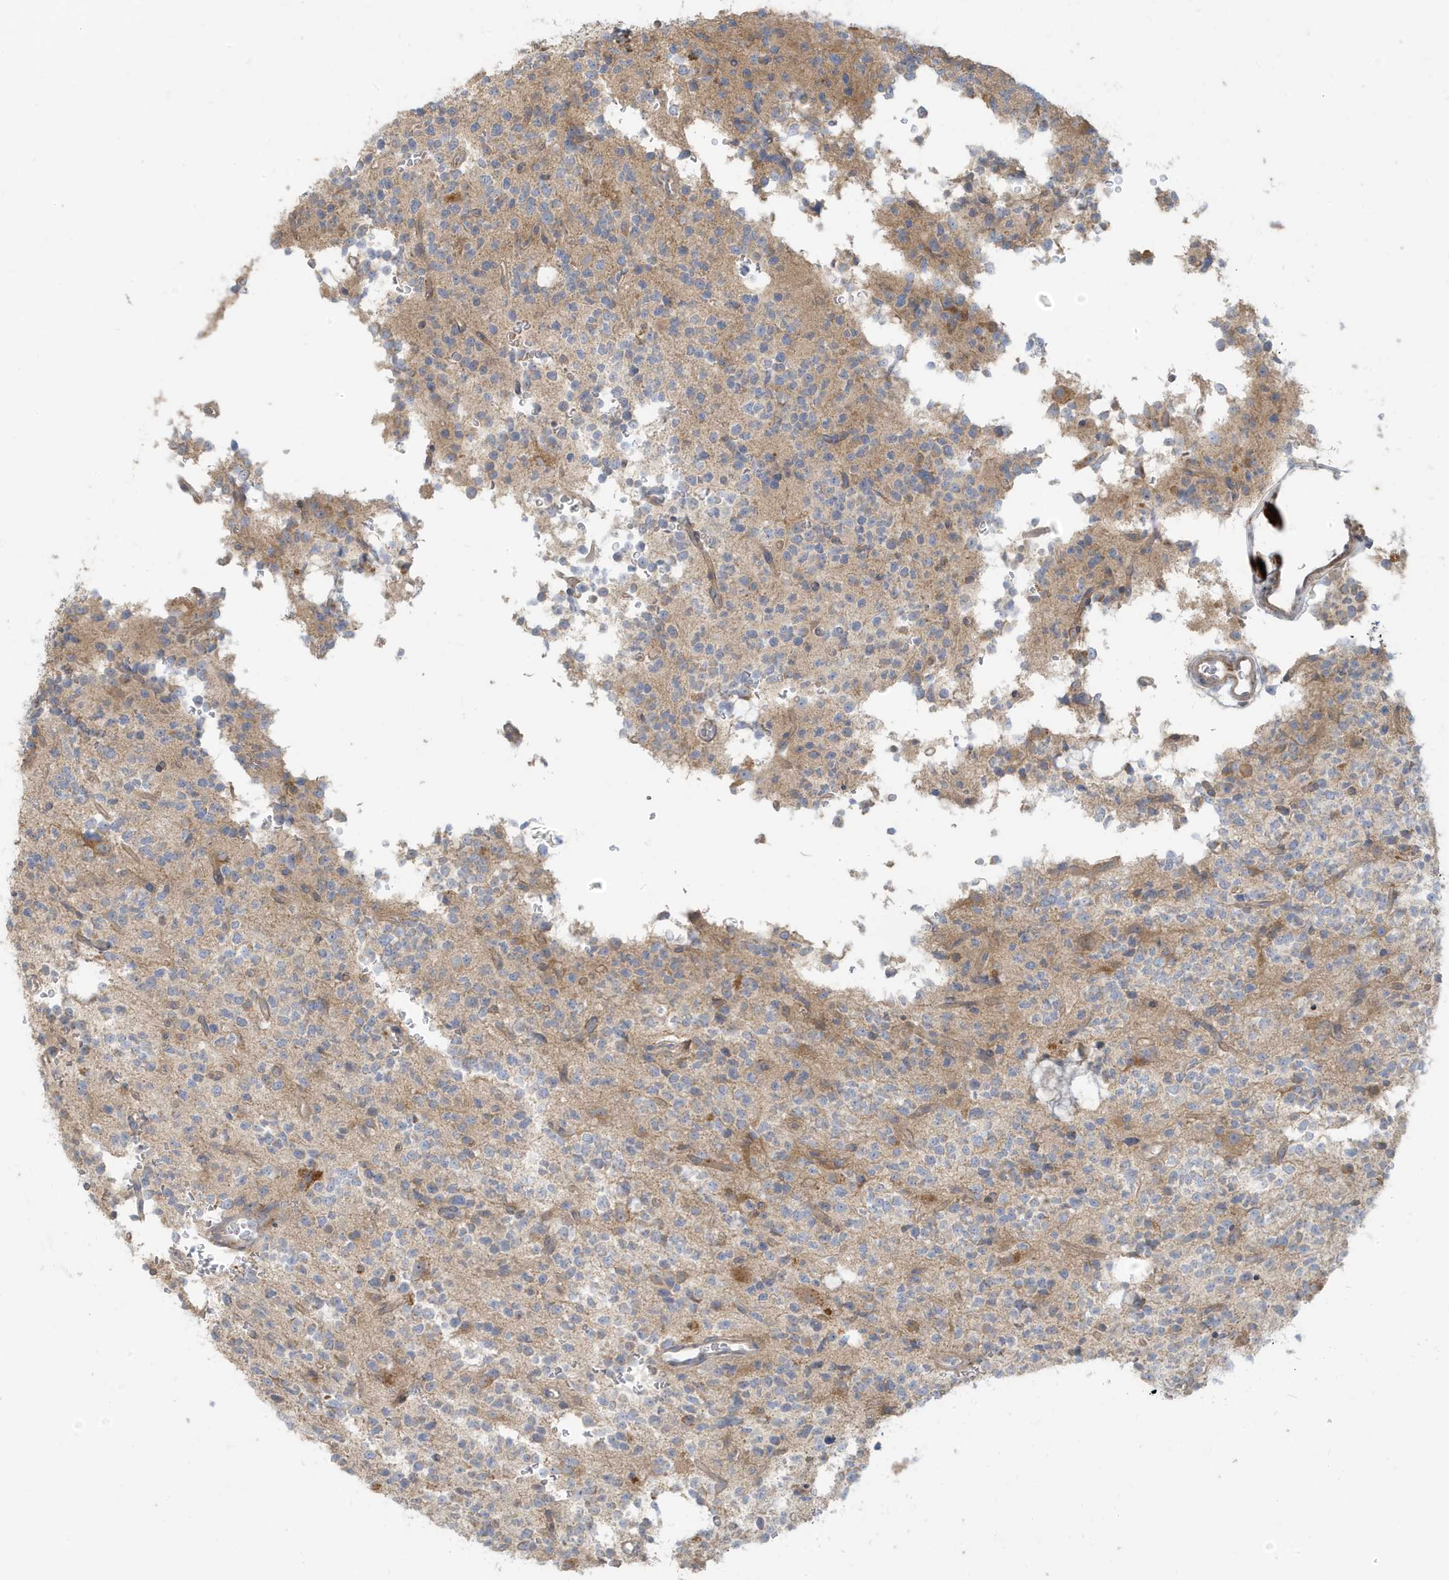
{"staining": {"intensity": "weak", "quantity": "<25%", "location": "cytoplasmic/membranous"}, "tissue": "glioma", "cell_type": "Tumor cells", "image_type": "cancer", "snomed": [{"axis": "morphology", "description": "Glioma, malignant, High grade"}, {"axis": "topography", "description": "Brain"}], "caption": "IHC photomicrograph of malignant glioma (high-grade) stained for a protein (brown), which displays no expression in tumor cells.", "gene": "MCOLN1", "patient": {"sex": "female", "age": 62}}